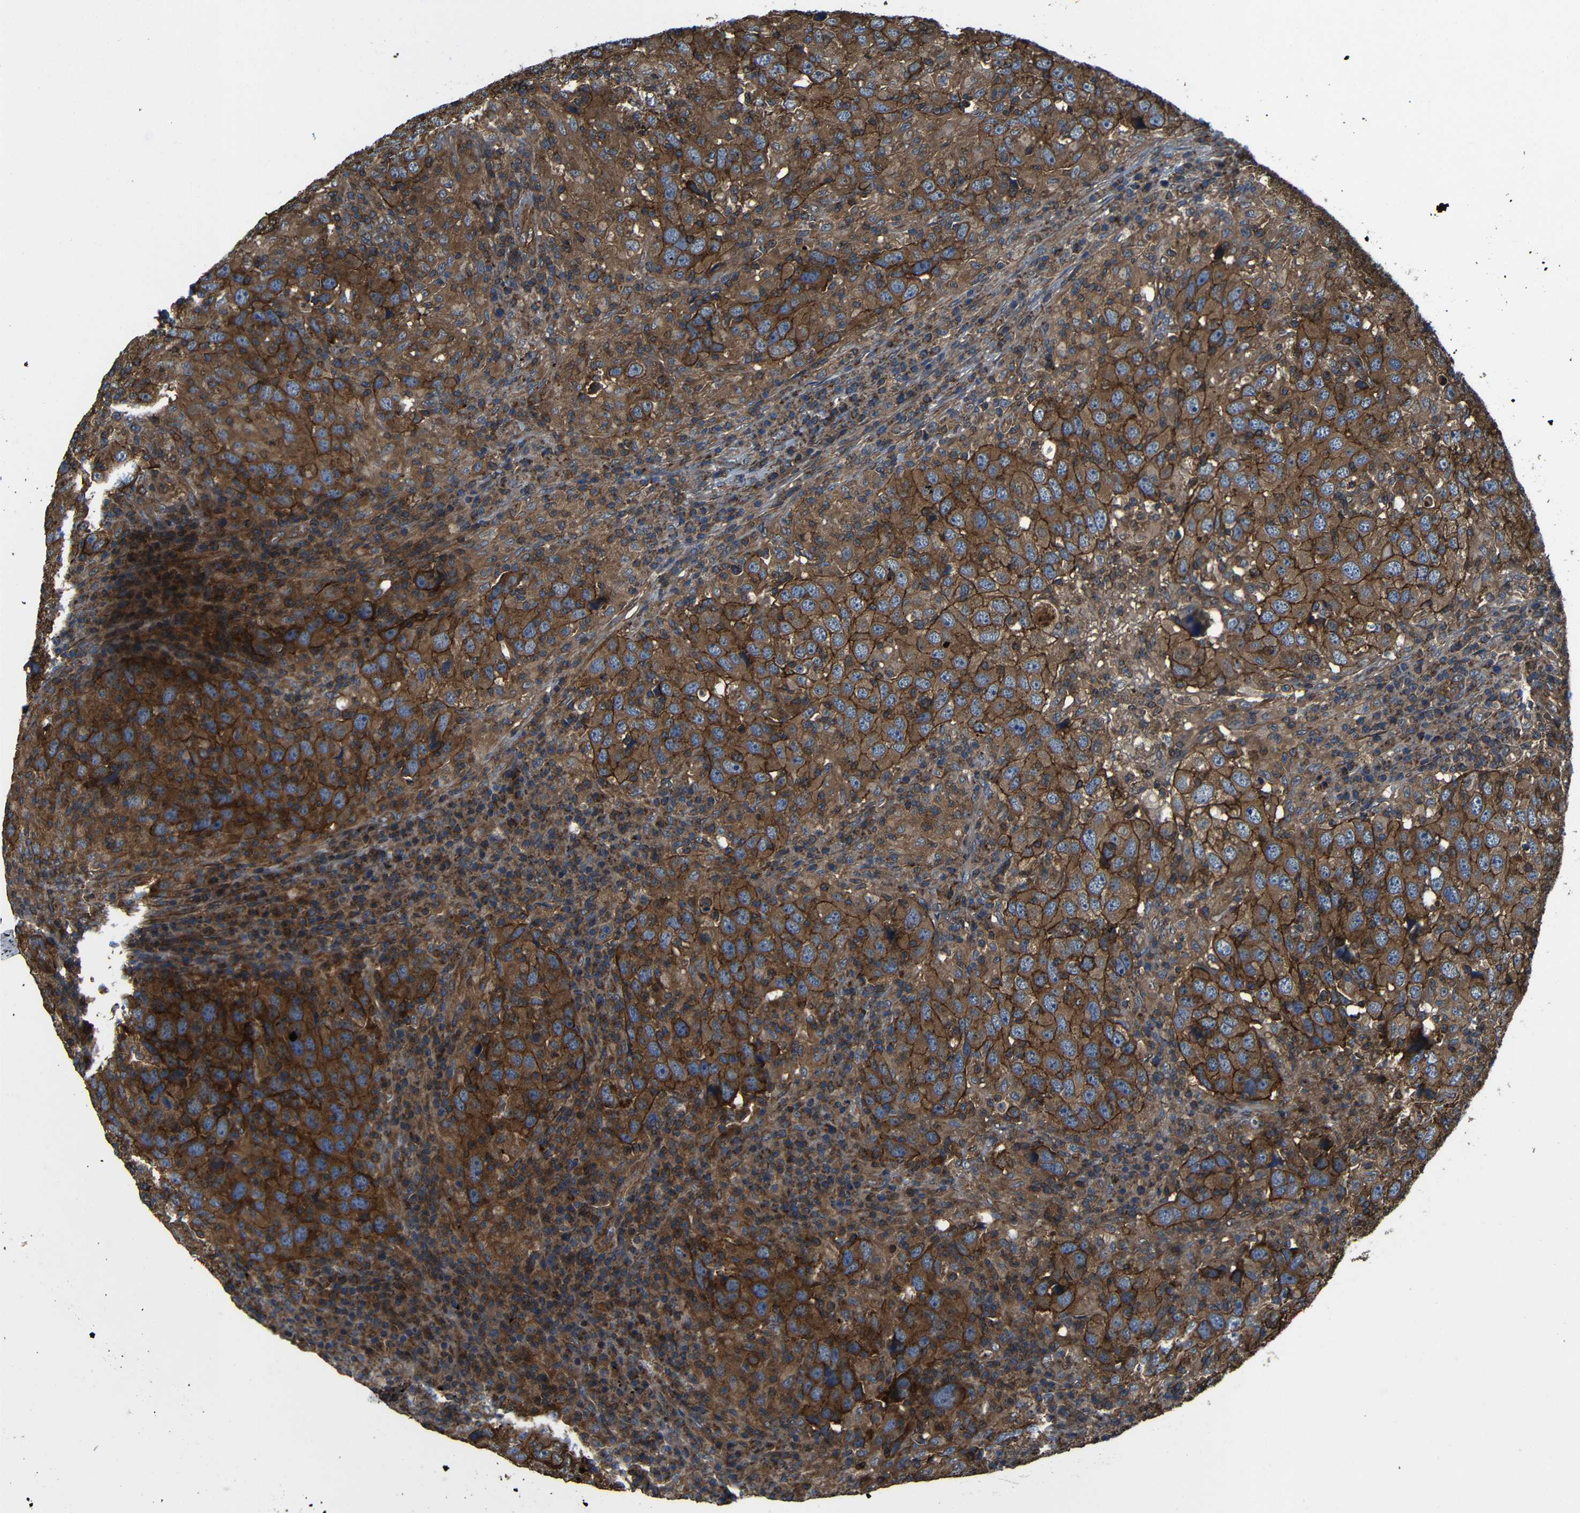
{"staining": {"intensity": "strong", "quantity": ">75%", "location": "cytoplasmic/membranous"}, "tissue": "head and neck cancer", "cell_type": "Tumor cells", "image_type": "cancer", "snomed": [{"axis": "morphology", "description": "Adenocarcinoma, NOS"}, {"axis": "topography", "description": "Salivary gland"}, {"axis": "topography", "description": "Head-Neck"}], "caption": "This is a histology image of IHC staining of adenocarcinoma (head and neck), which shows strong positivity in the cytoplasmic/membranous of tumor cells.", "gene": "PTCH1", "patient": {"sex": "female", "age": 65}}